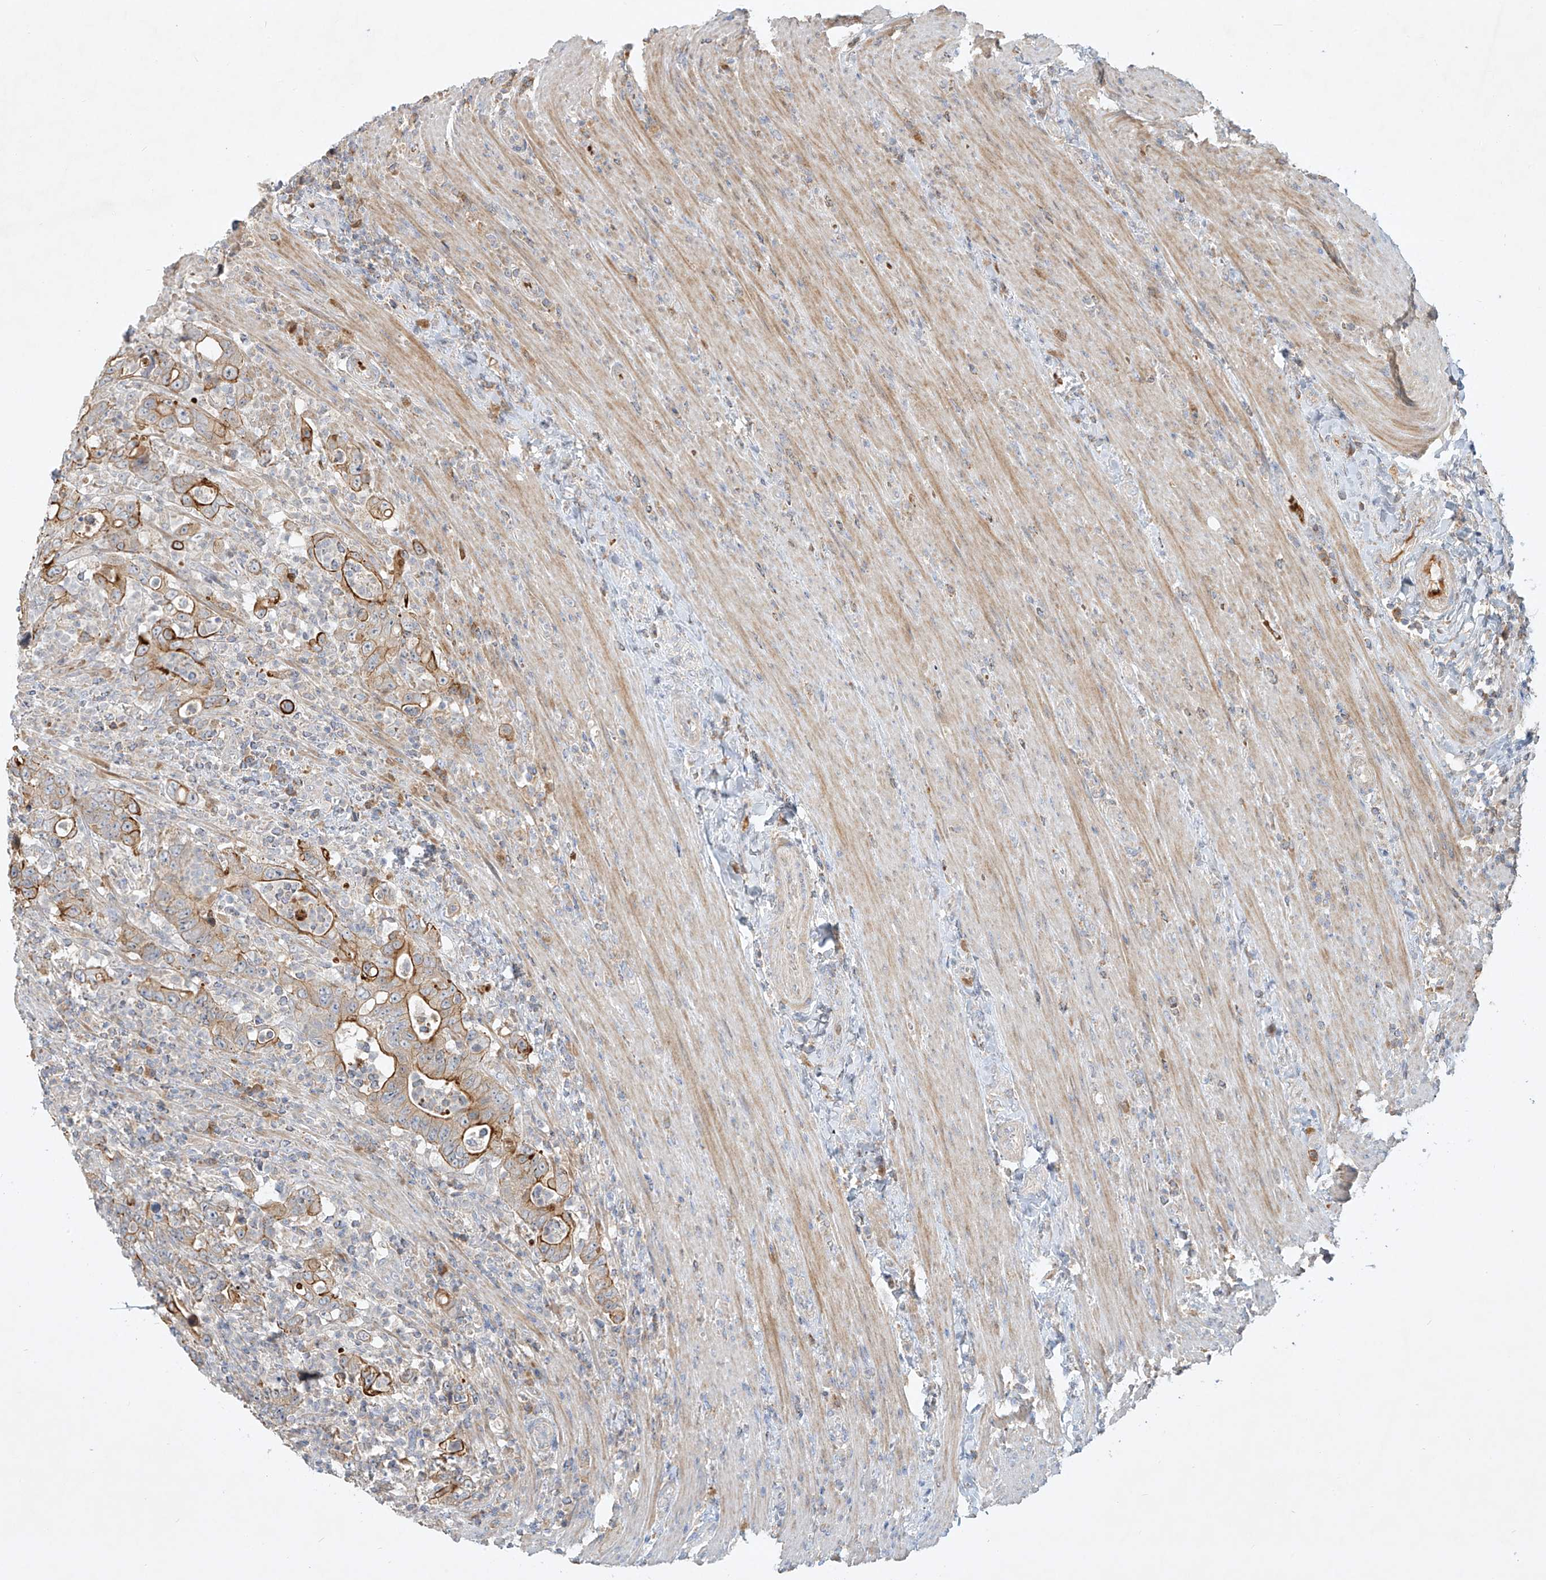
{"staining": {"intensity": "moderate", "quantity": "25%-75%", "location": "cytoplasmic/membranous"}, "tissue": "colorectal cancer", "cell_type": "Tumor cells", "image_type": "cancer", "snomed": [{"axis": "morphology", "description": "Adenocarcinoma, NOS"}, {"axis": "topography", "description": "Colon"}], "caption": "Colorectal cancer (adenocarcinoma) tissue exhibits moderate cytoplasmic/membranous positivity in approximately 25%-75% of tumor cells, visualized by immunohistochemistry. Nuclei are stained in blue.", "gene": "KPNA7", "patient": {"sex": "female", "age": 75}}